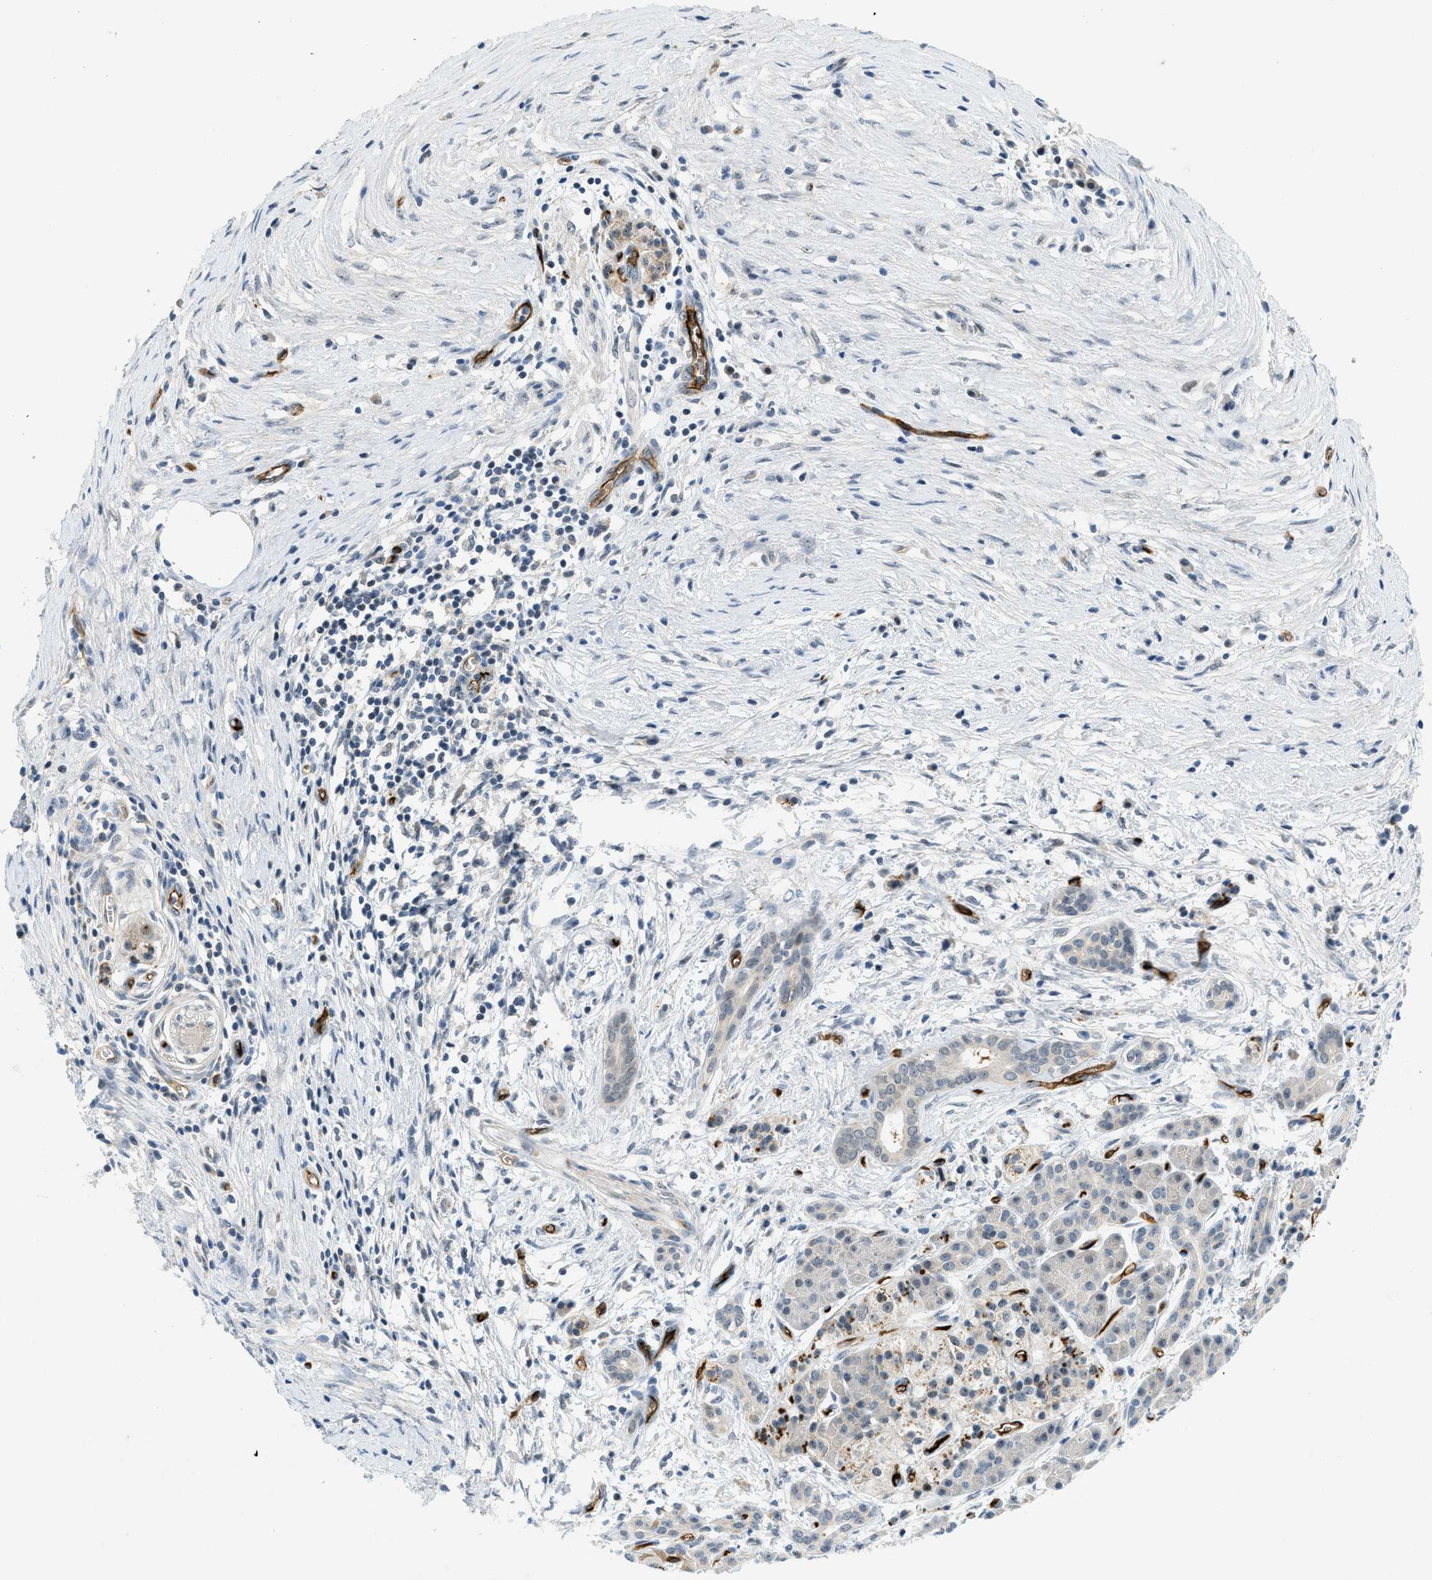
{"staining": {"intensity": "negative", "quantity": "none", "location": "none"}, "tissue": "pancreatic cancer", "cell_type": "Tumor cells", "image_type": "cancer", "snomed": [{"axis": "morphology", "description": "Adenocarcinoma, NOS"}, {"axis": "topography", "description": "Pancreas"}], "caption": "IHC micrograph of neoplastic tissue: human pancreatic cancer (adenocarcinoma) stained with DAB (3,3'-diaminobenzidine) reveals no significant protein staining in tumor cells. (DAB (3,3'-diaminobenzidine) immunohistochemistry (IHC) with hematoxylin counter stain).", "gene": "SLCO2A1", "patient": {"sex": "female", "age": 70}}